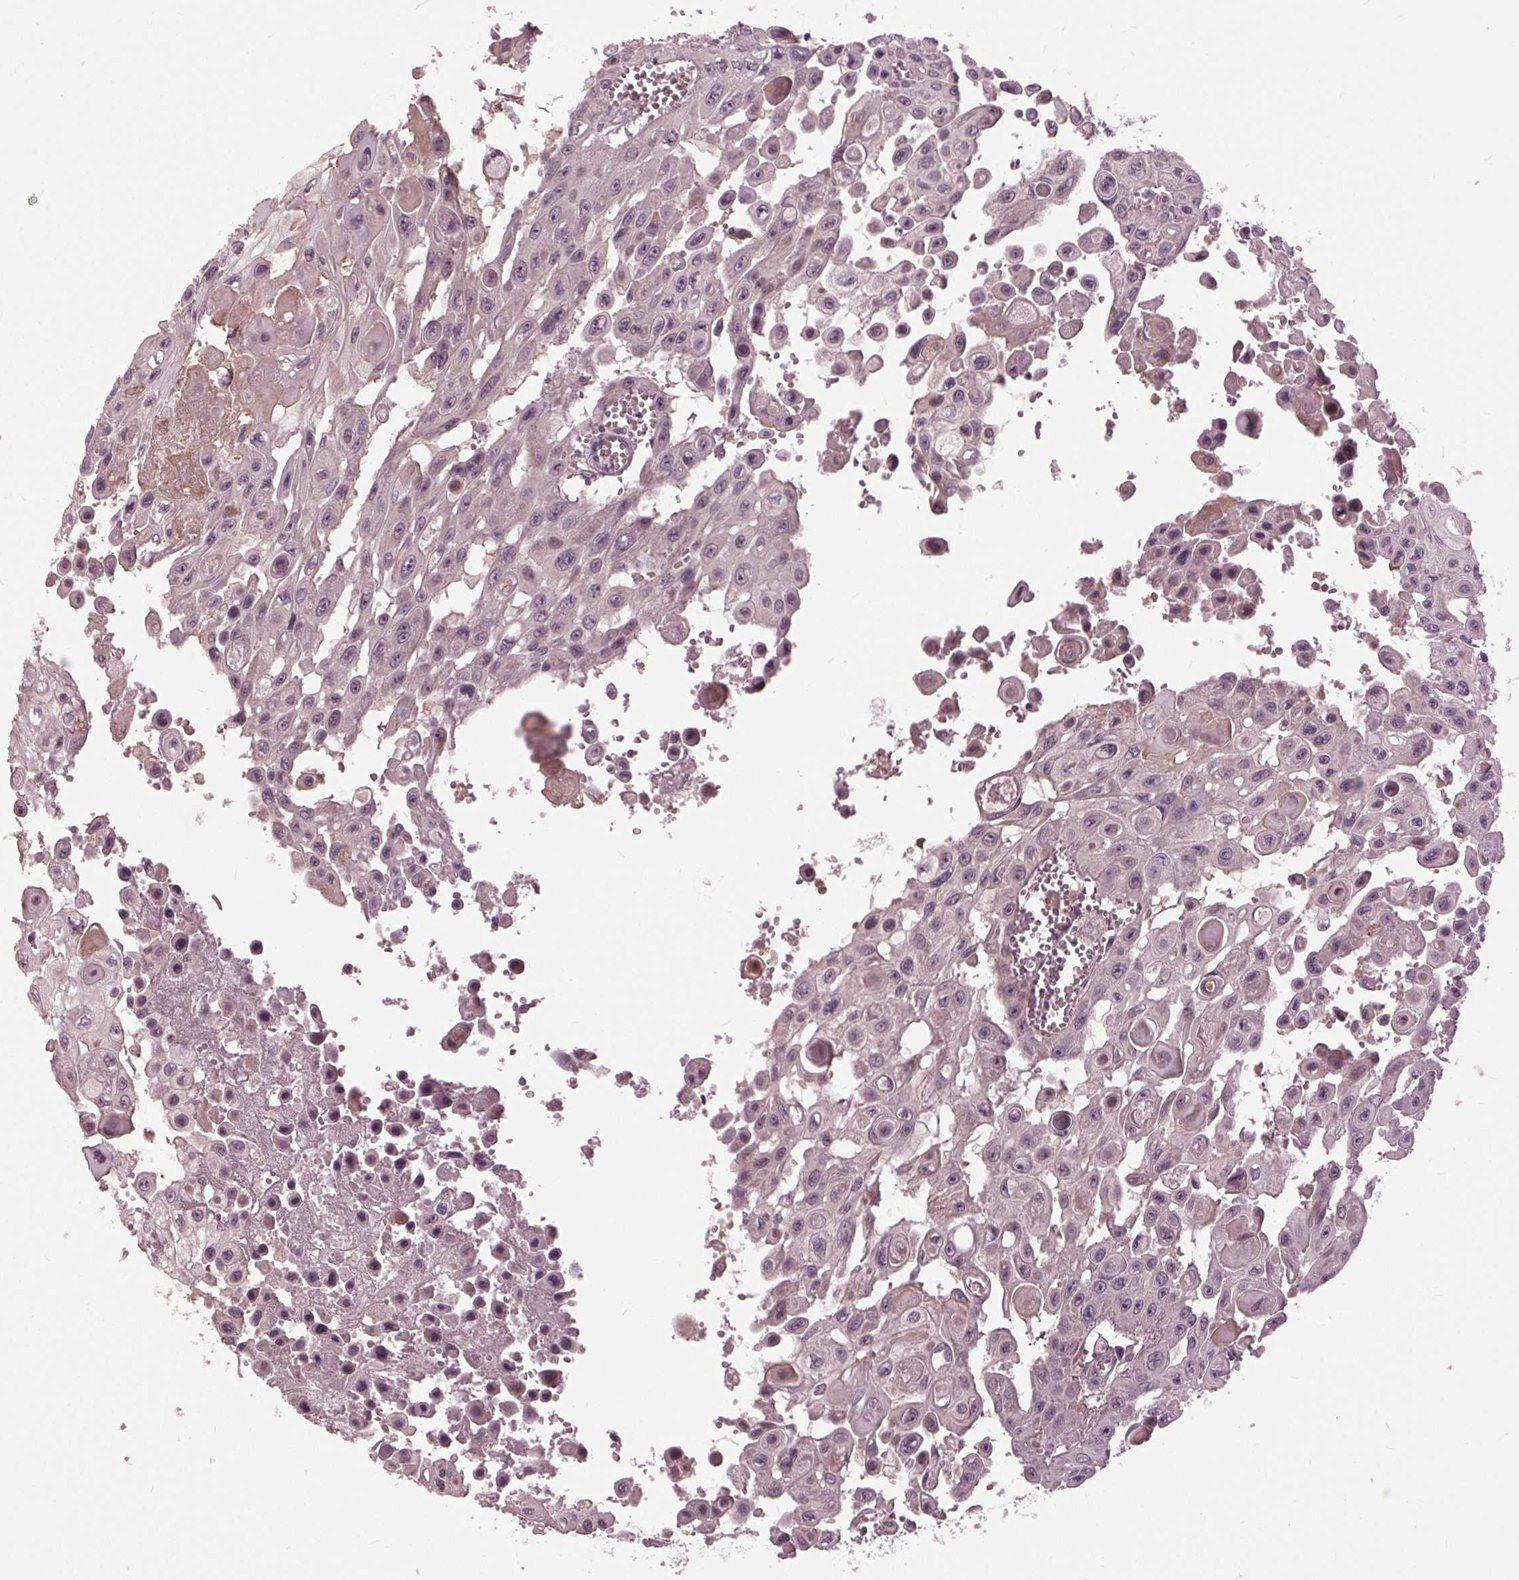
{"staining": {"intensity": "negative", "quantity": "none", "location": "none"}, "tissue": "head and neck cancer", "cell_type": "Tumor cells", "image_type": "cancer", "snomed": [{"axis": "morphology", "description": "Adenocarcinoma, NOS"}, {"axis": "topography", "description": "Head-Neck"}], "caption": "DAB immunohistochemical staining of head and neck adenocarcinoma reveals no significant staining in tumor cells.", "gene": "SIGLEC6", "patient": {"sex": "male", "age": 73}}